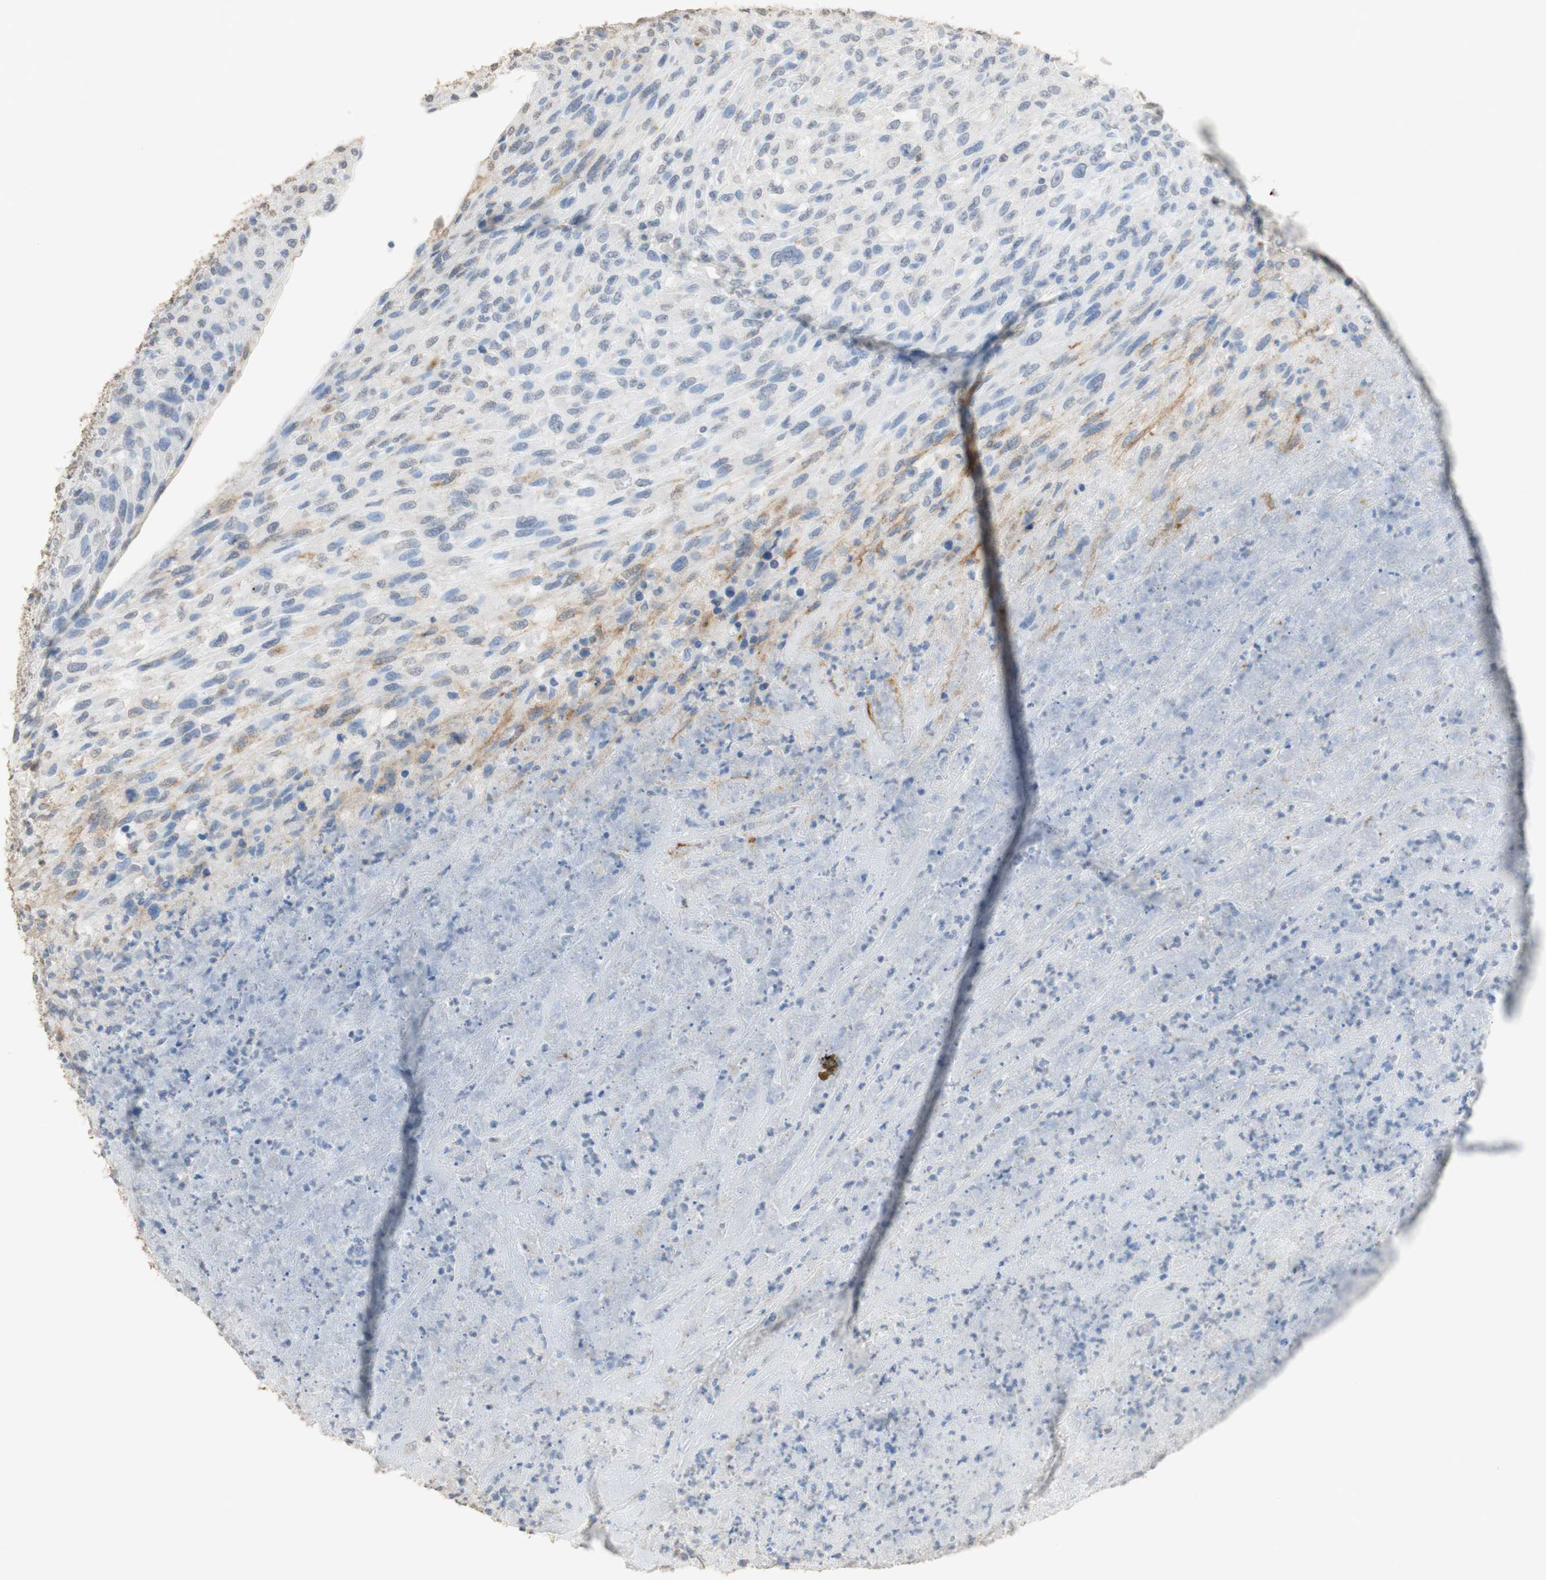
{"staining": {"intensity": "weak", "quantity": "<25%", "location": "cytoplasmic/membranous"}, "tissue": "urothelial cancer", "cell_type": "Tumor cells", "image_type": "cancer", "snomed": [{"axis": "morphology", "description": "Urothelial carcinoma, High grade"}, {"axis": "topography", "description": "Urinary bladder"}], "caption": "The immunohistochemistry (IHC) histopathology image has no significant staining in tumor cells of urothelial cancer tissue. The staining is performed using DAB (3,3'-diaminobenzidine) brown chromogen with nuclei counter-stained in using hematoxylin.", "gene": "L1CAM", "patient": {"sex": "male", "age": 66}}